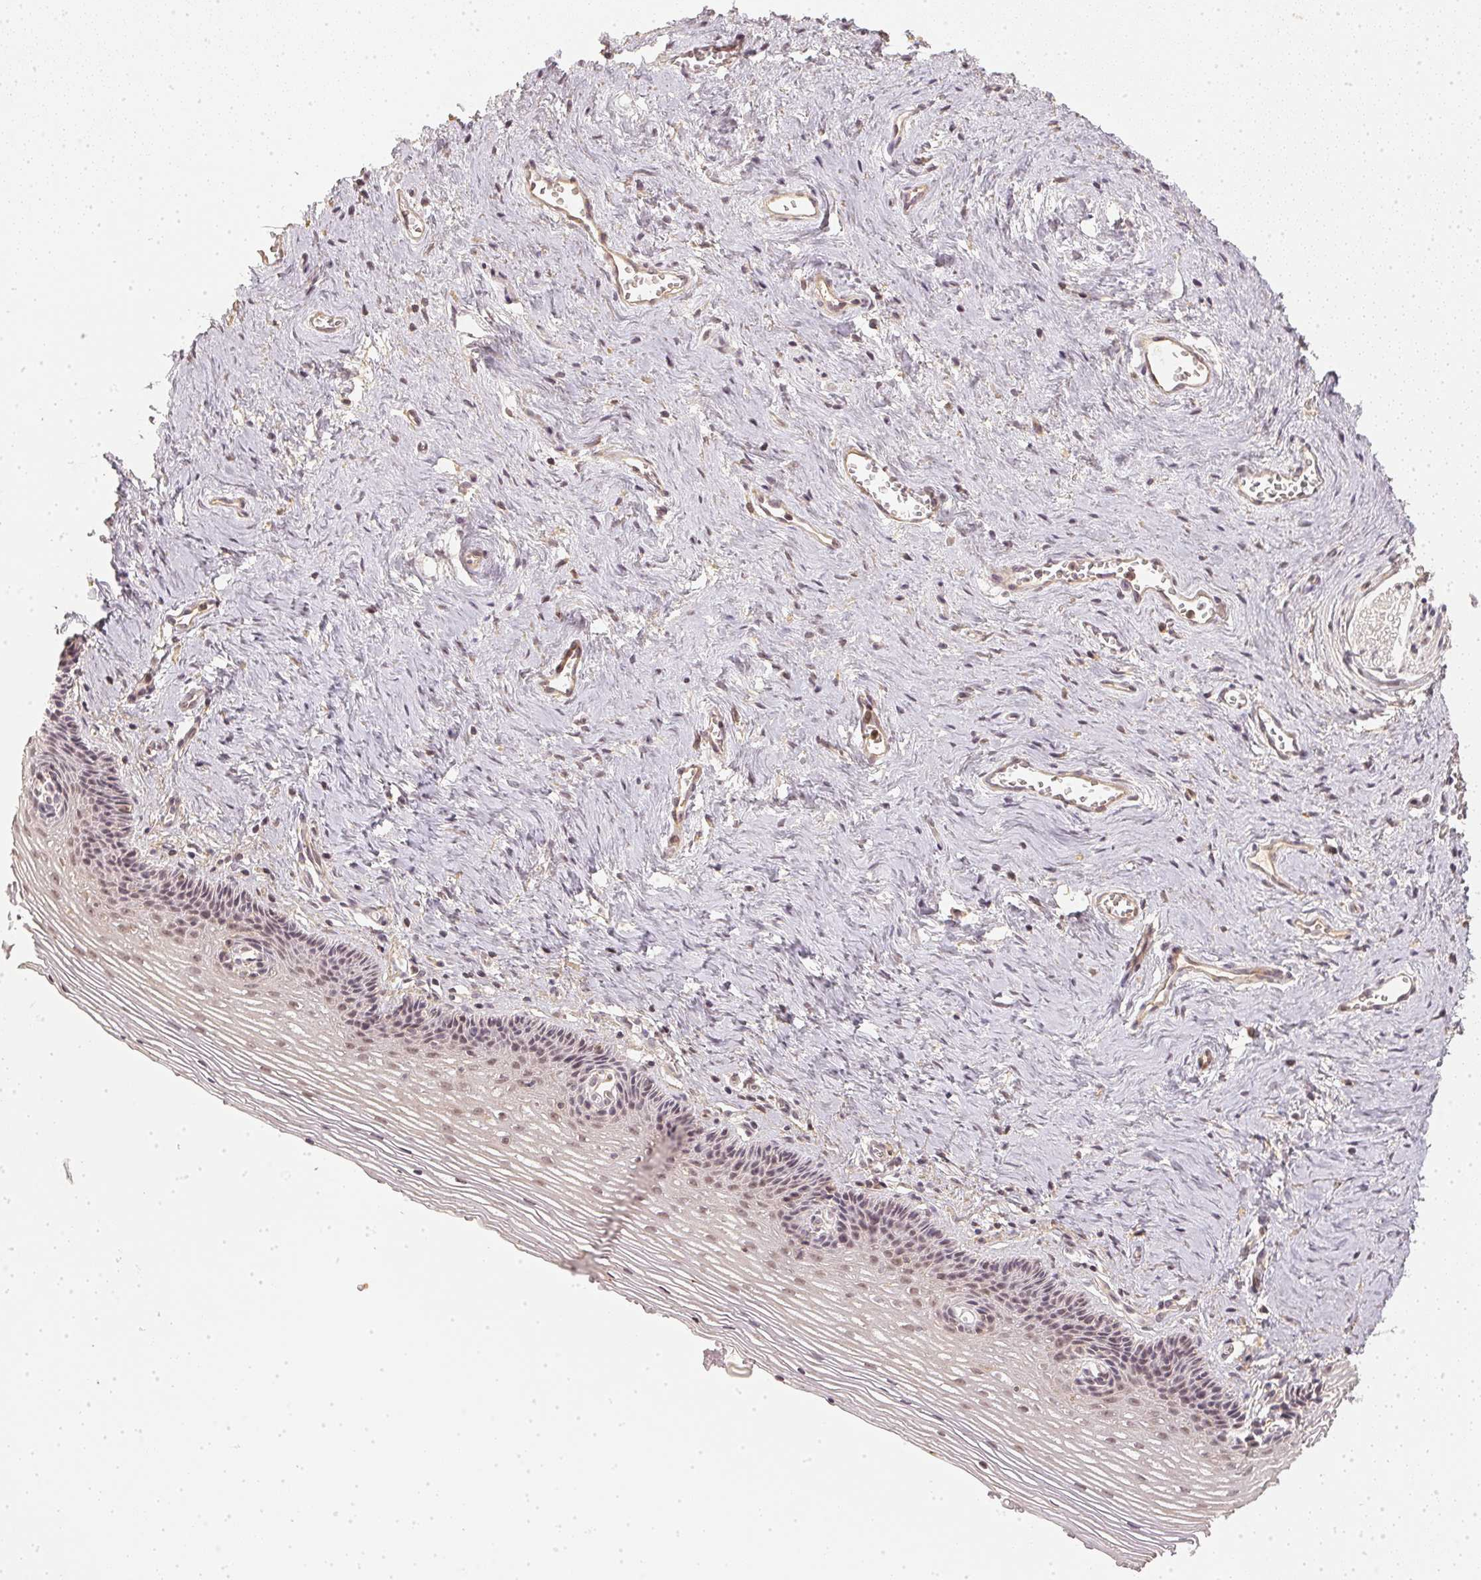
{"staining": {"intensity": "negative", "quantity": "none", "location": "none"}, "tissue": "vagina", "cell_type": "Squamous epithelial cells", "image_type": "normal", "snomed": [{"axis": "morphology", "description": "Normal tissue, NOS"}, {"axis": "topography", "description": "Vagina"}, {"axis": "topography", "description": "Cervix"}], "caption": "Human vagina stained for a protein using immunohistochemistry (IHC) displays no staining in squamous epithelial cells.", "gene": "SERPINE1", "patient": {"sex": "female", "age": 37}}